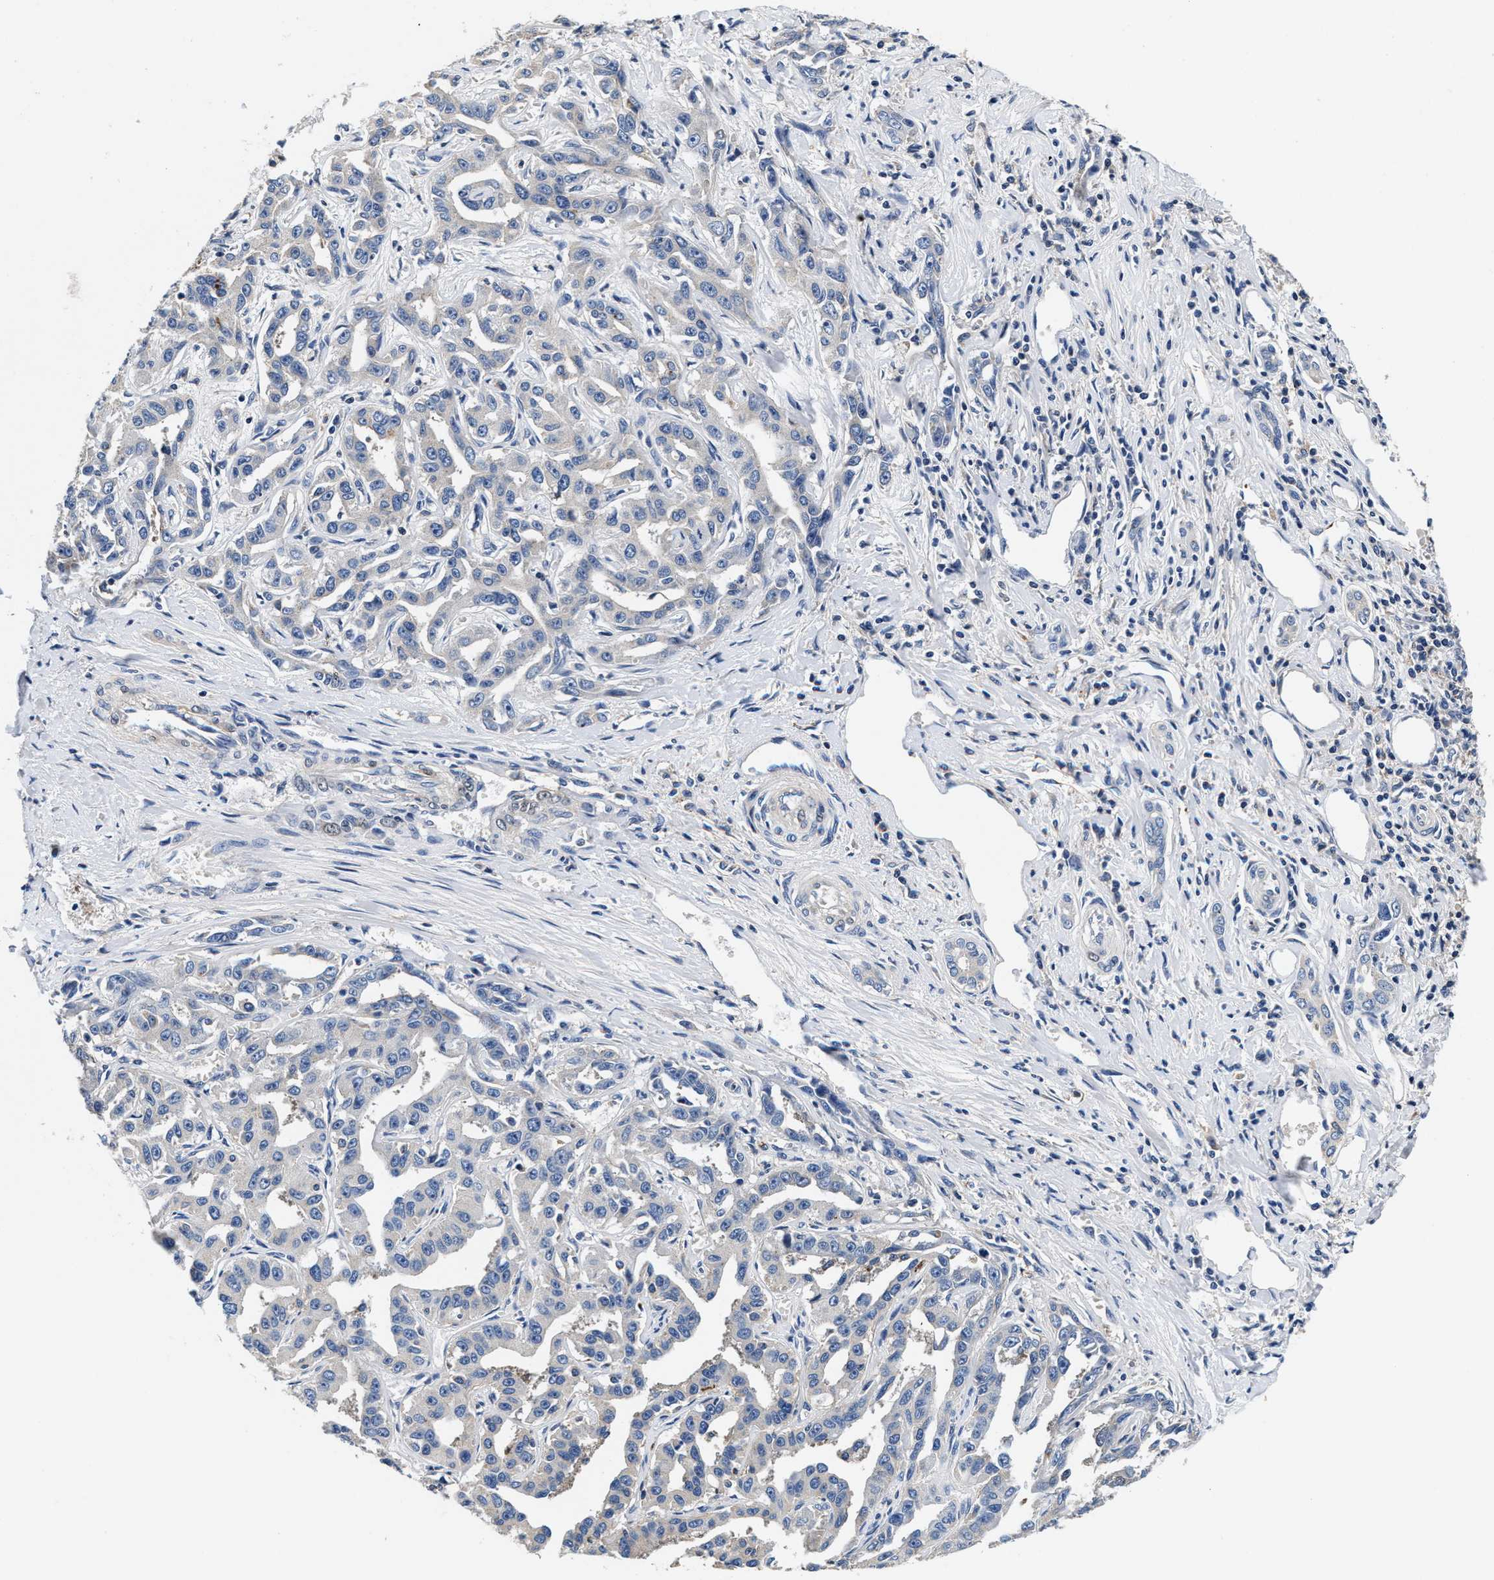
{"staining": {"intensity": "negative", "quantity": "none", "location": "none"}, "tissue": "liver cancer", "cell_type": "Tumor cells", "image_type": "cancer", "snomed": [{"axis": "morphology", "description": "Cholangiocarcinoma"}, {"axis": "topography", "description": "Liver"}], "caption": "Immunohistochemistry (IHC) of liver cancer (cholangiocarcinoma) reveals no staining in tumor cells.", "gene": "ANKIB1", "patient": {"sex": "male", "age": 59}}